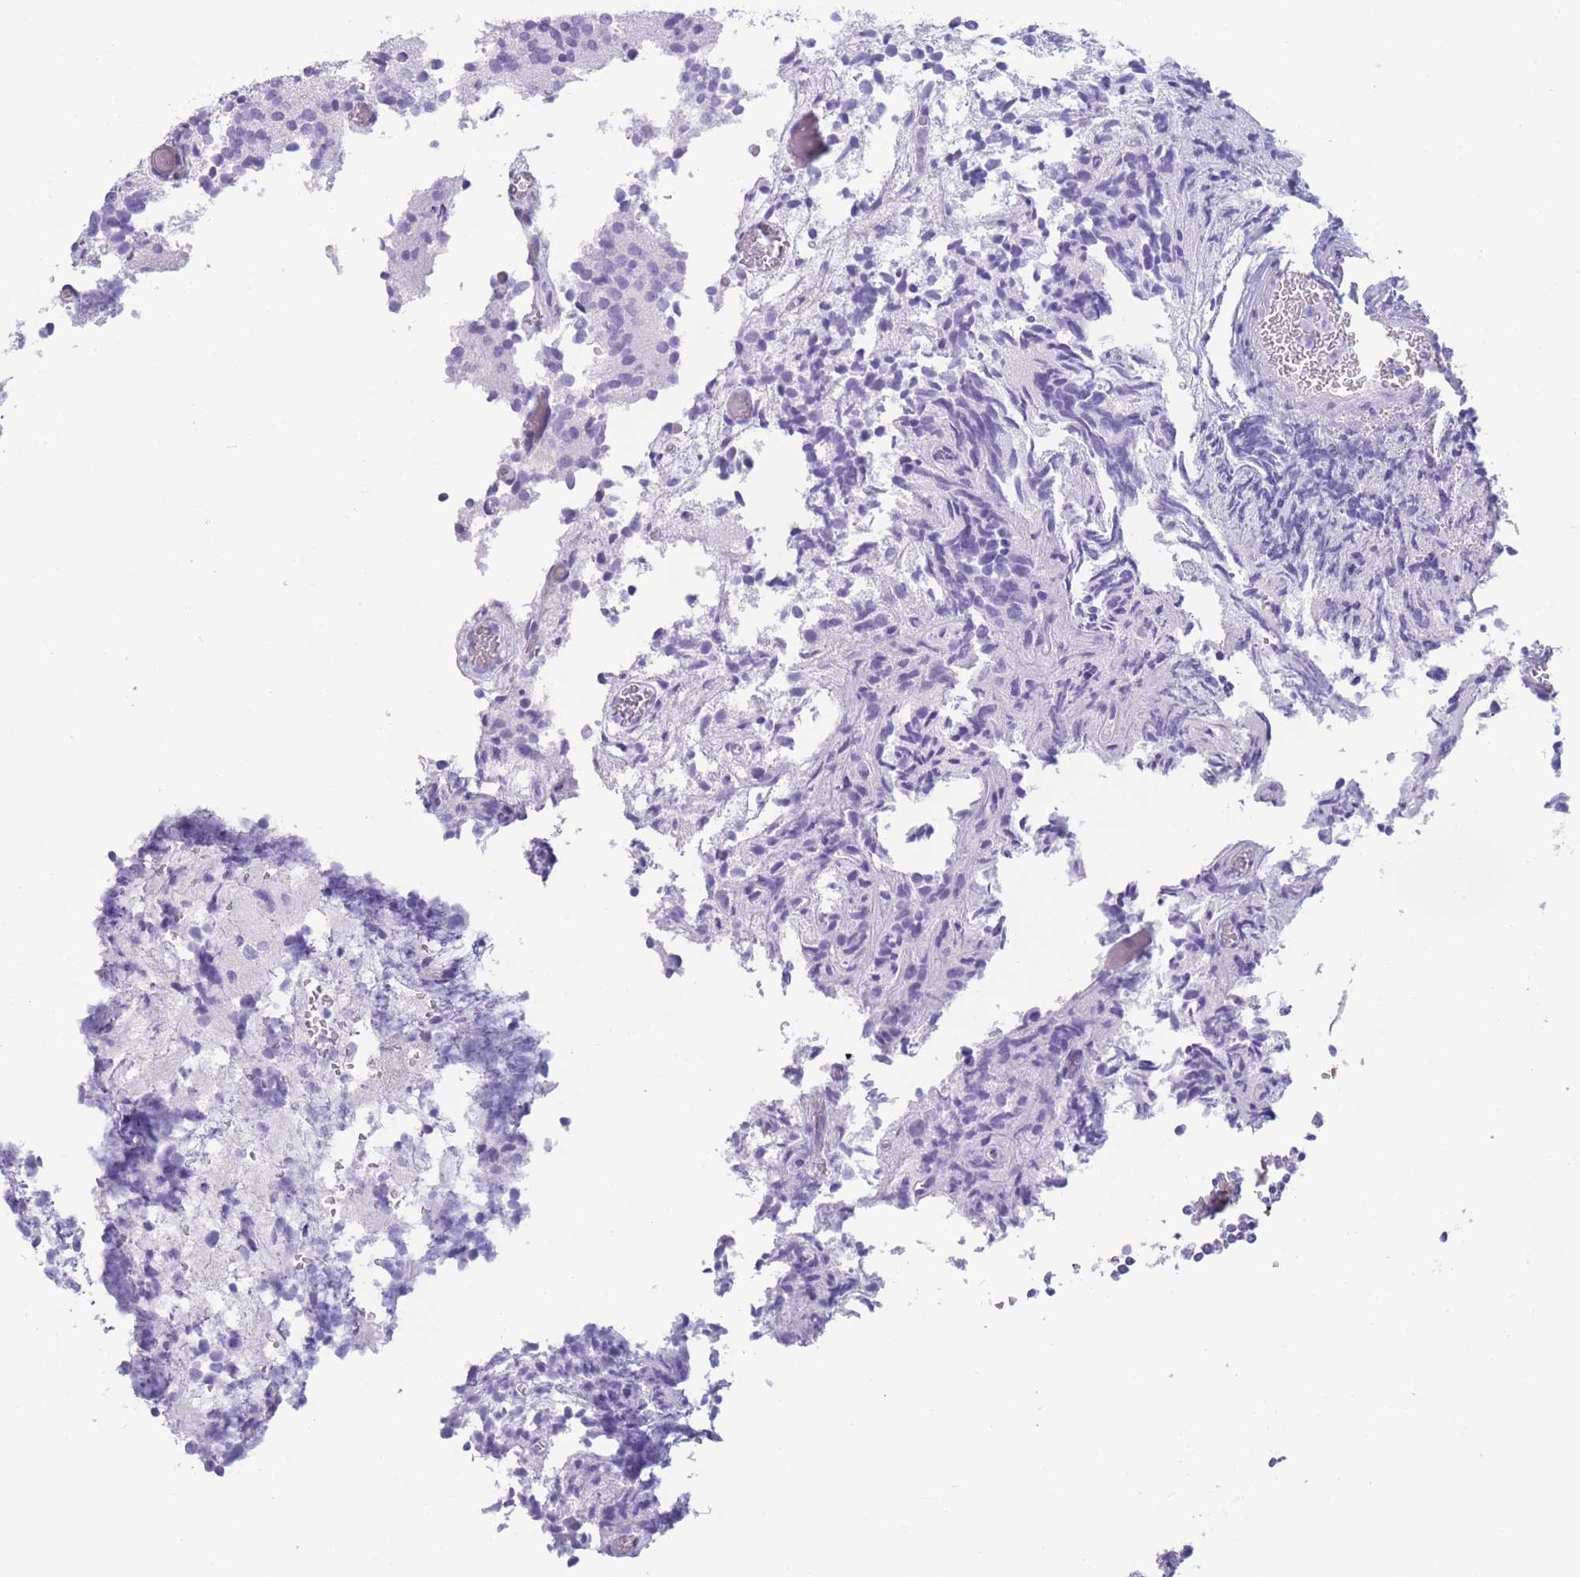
{"staining": {"intensity": "negative", "quantity": "none", "location": "none"}, "tissue": "glioma", "cell_type": "Tumor cells", "image_type": "cancer", "snomed": [{"axis": "morphology", "description": "Glioma, malignant, Low grade"}, {"axis": "topography", "description": "Brain"}], "caption": "The histopathology image shows no significant staining in tumor cells of malignant glioma (low-grade).", "gene": "COL27A1", "patient": {"sex": "female", "age": 1}}